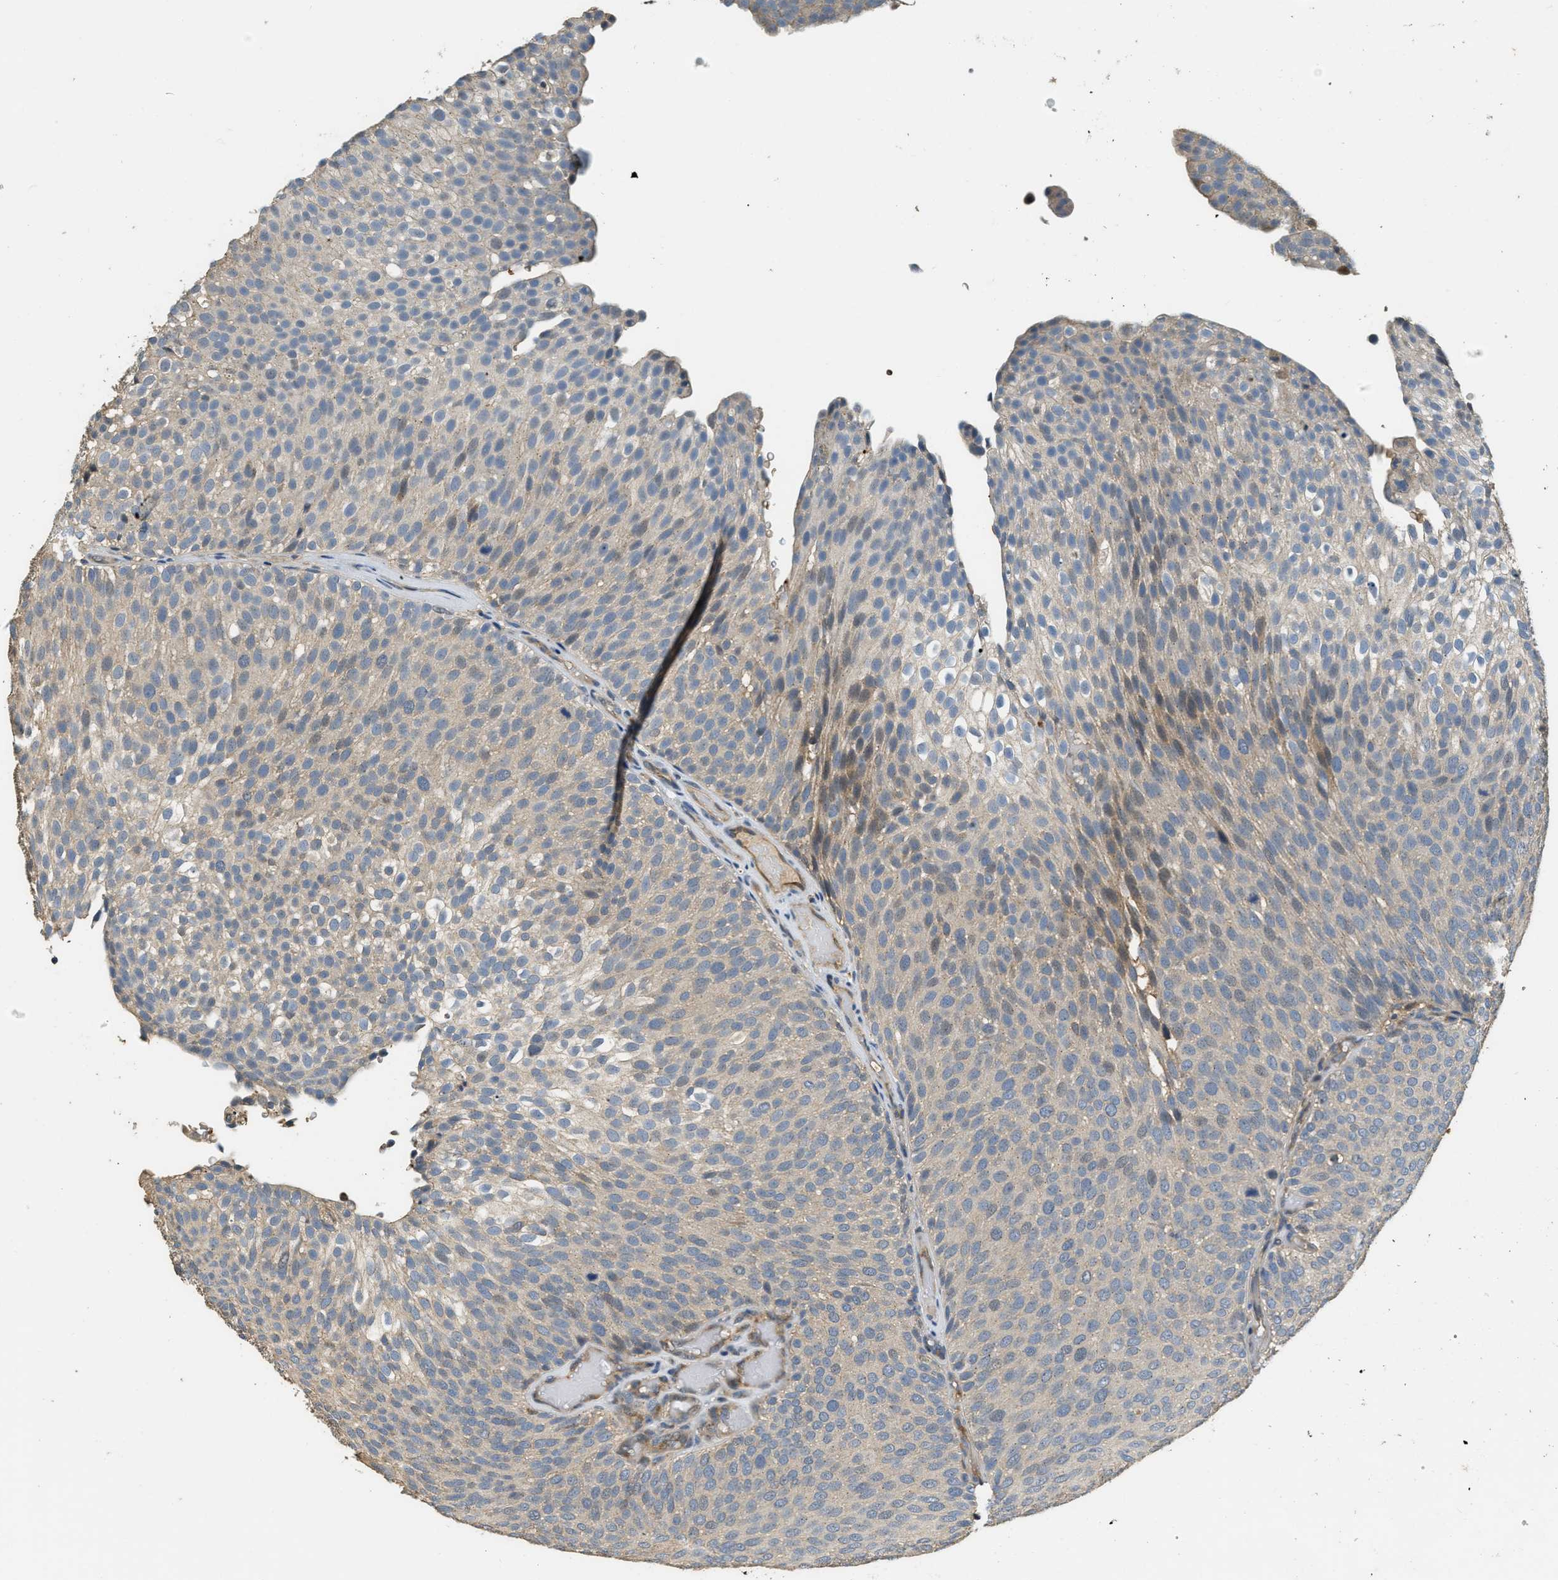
{"staining": {"intensity": "weak", "quantity": "<25%", "location": "cytoplasmic/membranous"}, "tissue": "urothelial cancer", "cell_type": "Tumor cells", "image_type": "cancer", "snomed": [{"axis": "morphology", "description": "Urothelial carcinoma, Low grade"}, {"axis": "topography", "description": "Urinary bladder"}], "caption": "DAB immunohistochemical staining of human urothelial cancer shows no significant staining in tumor cells.", "gene": "CFLAR", "patient": {"sex": "male", "age": 78}}